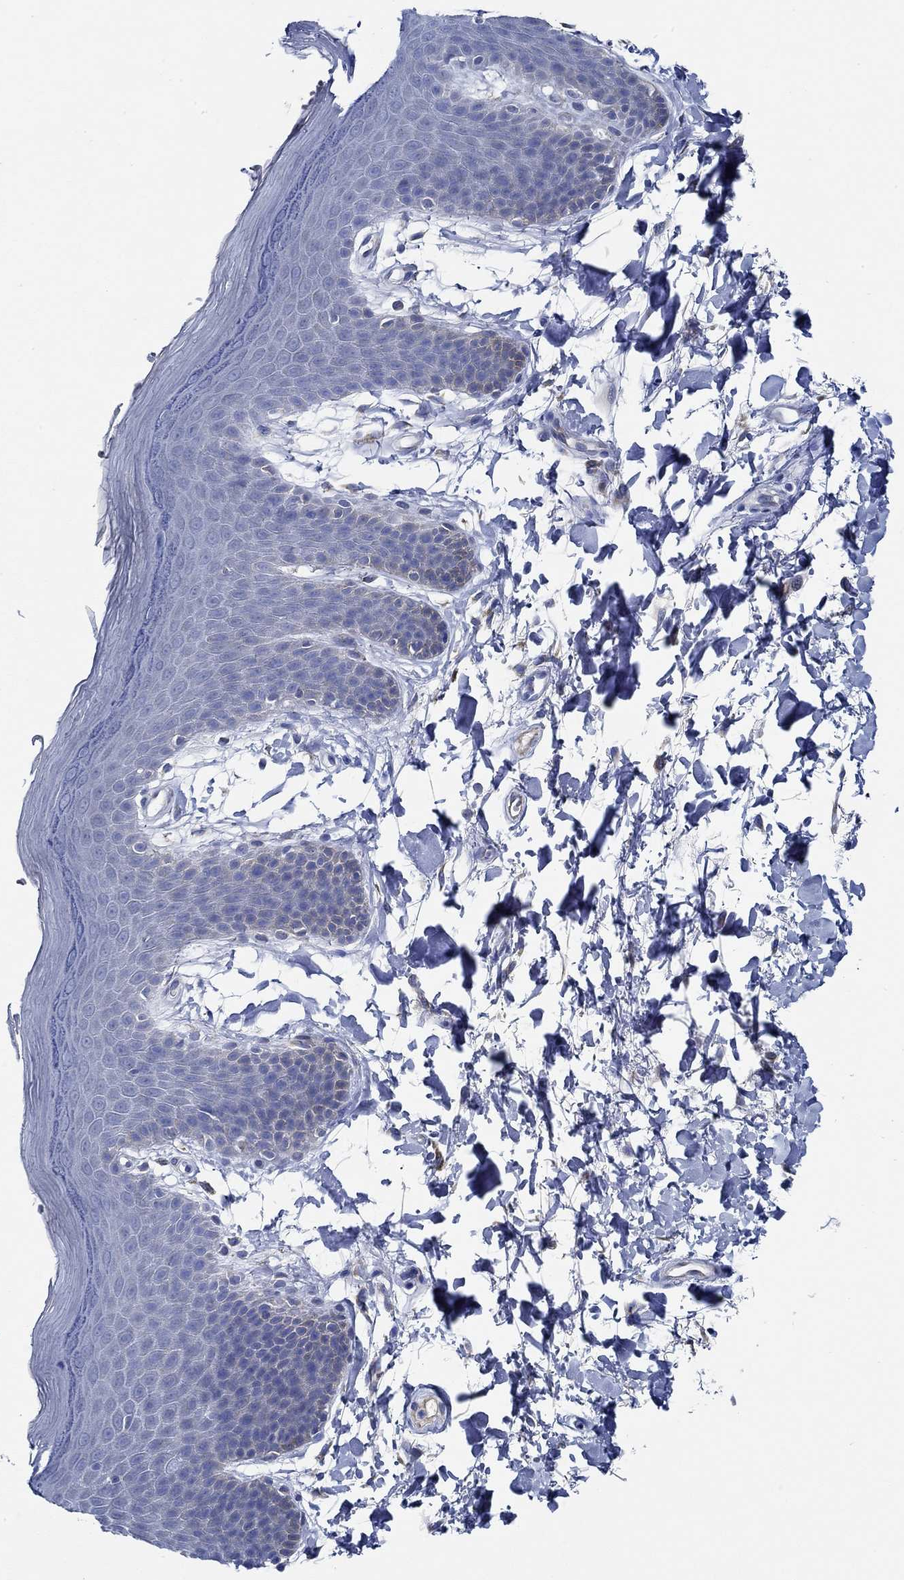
{"staining": {"intensity": "negative", "quantity": "none", "location": "none"}, "tissue": "skin", "cell_type": "Epidermal cells", "image_type": "normal", "snomed": [{"axis": "morphology", "description": "Normal tissue, NOS"}, {"axis": "topography", "description": "Anal"}], "caption": "The micrograph displays no significant expression in epidermal cells of skin. (Immunohistochemistry, brightfield microscopy, high magnification).", "gene": "HECW2", "patient": {"sex": "male", "age": 53}}